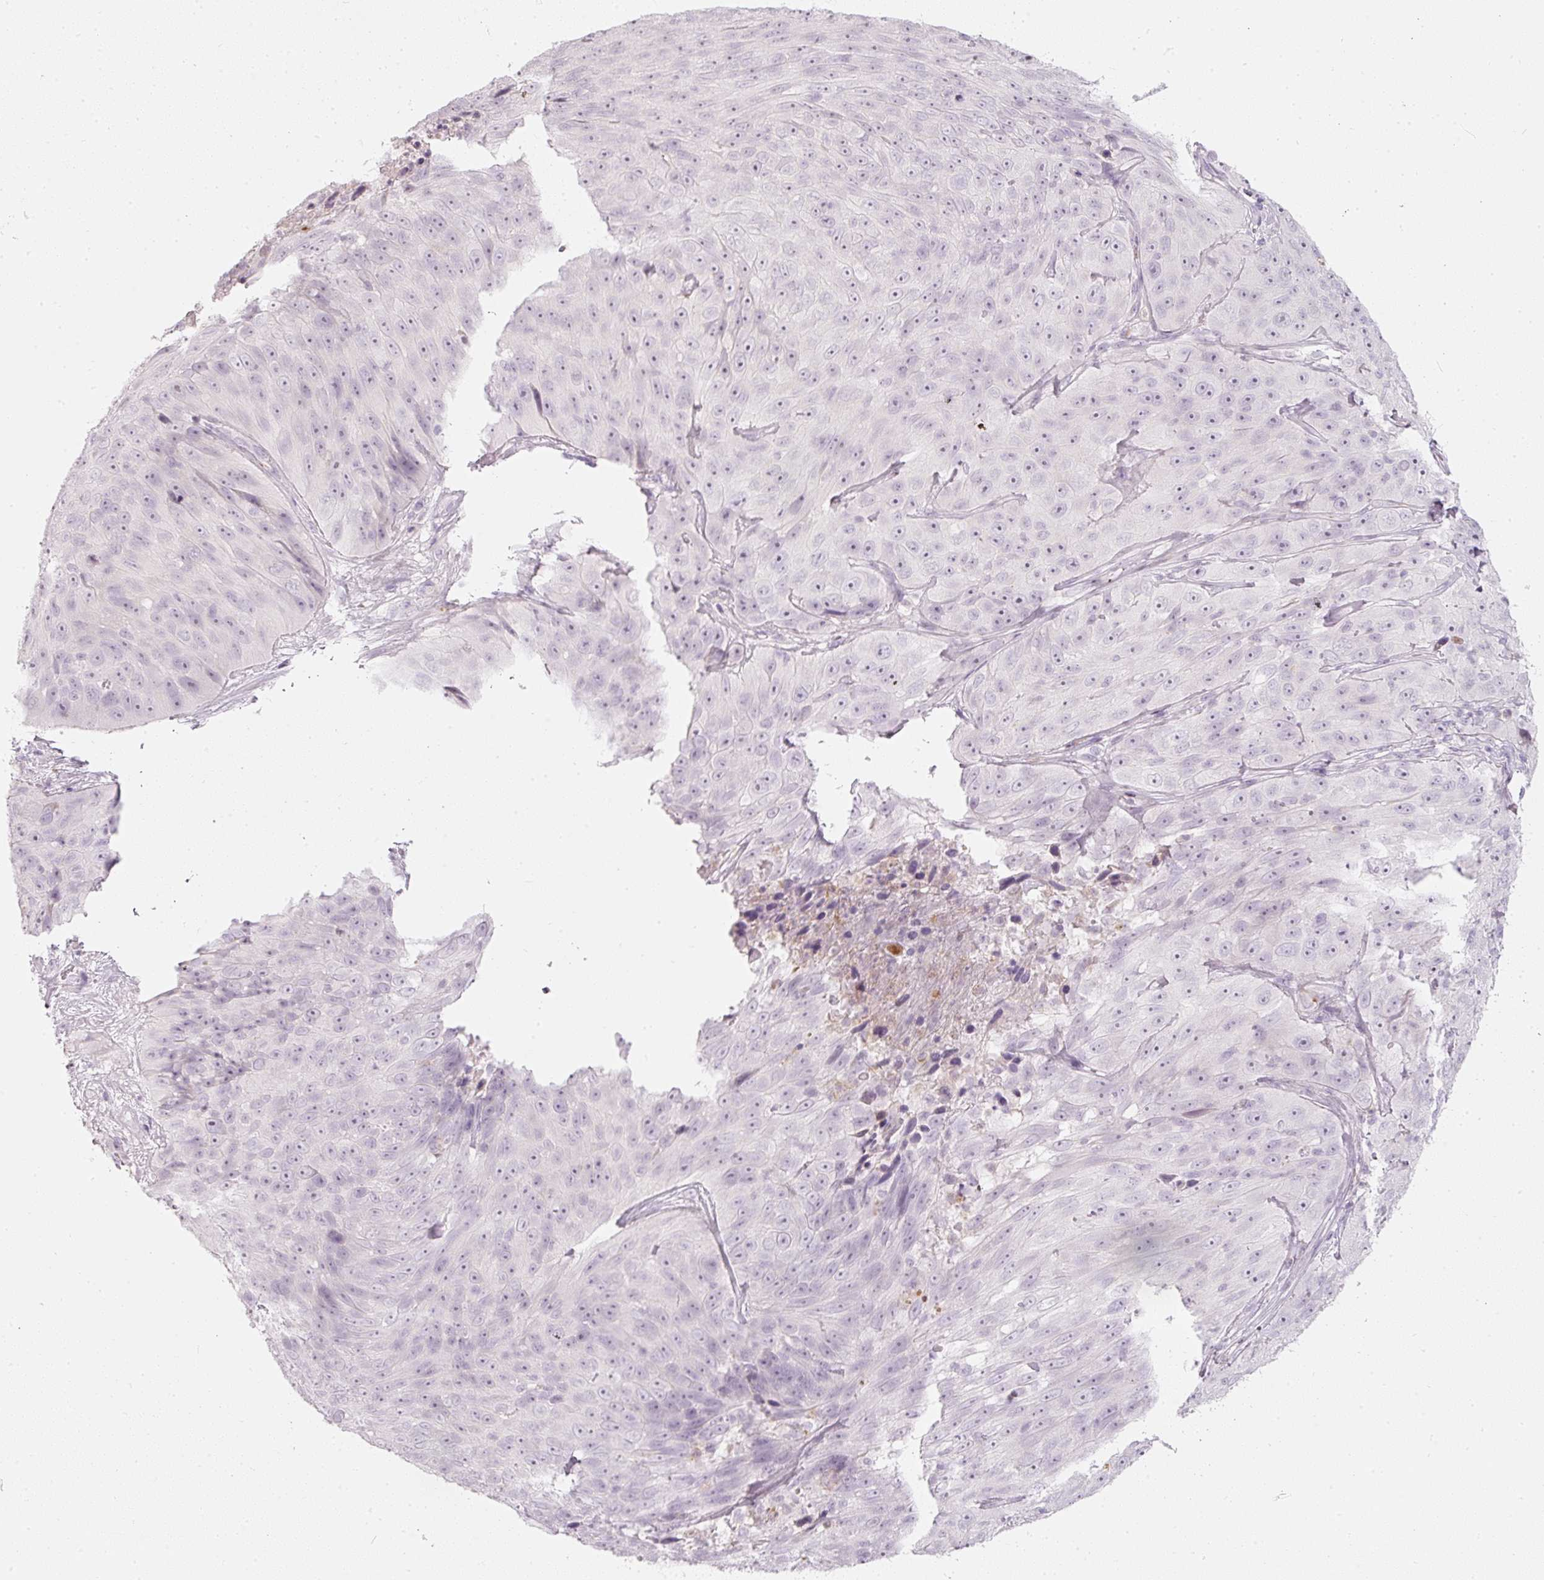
{"staining": {"intensity": "negative", "quantity": "none", "location": "none"}, "tissue": "skin cancer", "cell_type": "Tumor cells", "image_type": "cancer", "snomed": [{"axis": "morphology", "description": "Squamous cell carcinoma, NOS"}, {"axis": "topography", "description": "Skin"}], "caption": "A high-resolution image shows immunohistochemistry (IHC) staining of skin cancer, which exhibits no significant positivity in tumor cells.", "gene": "LECT2", "patient": {"sex": "female", "age": 87}}